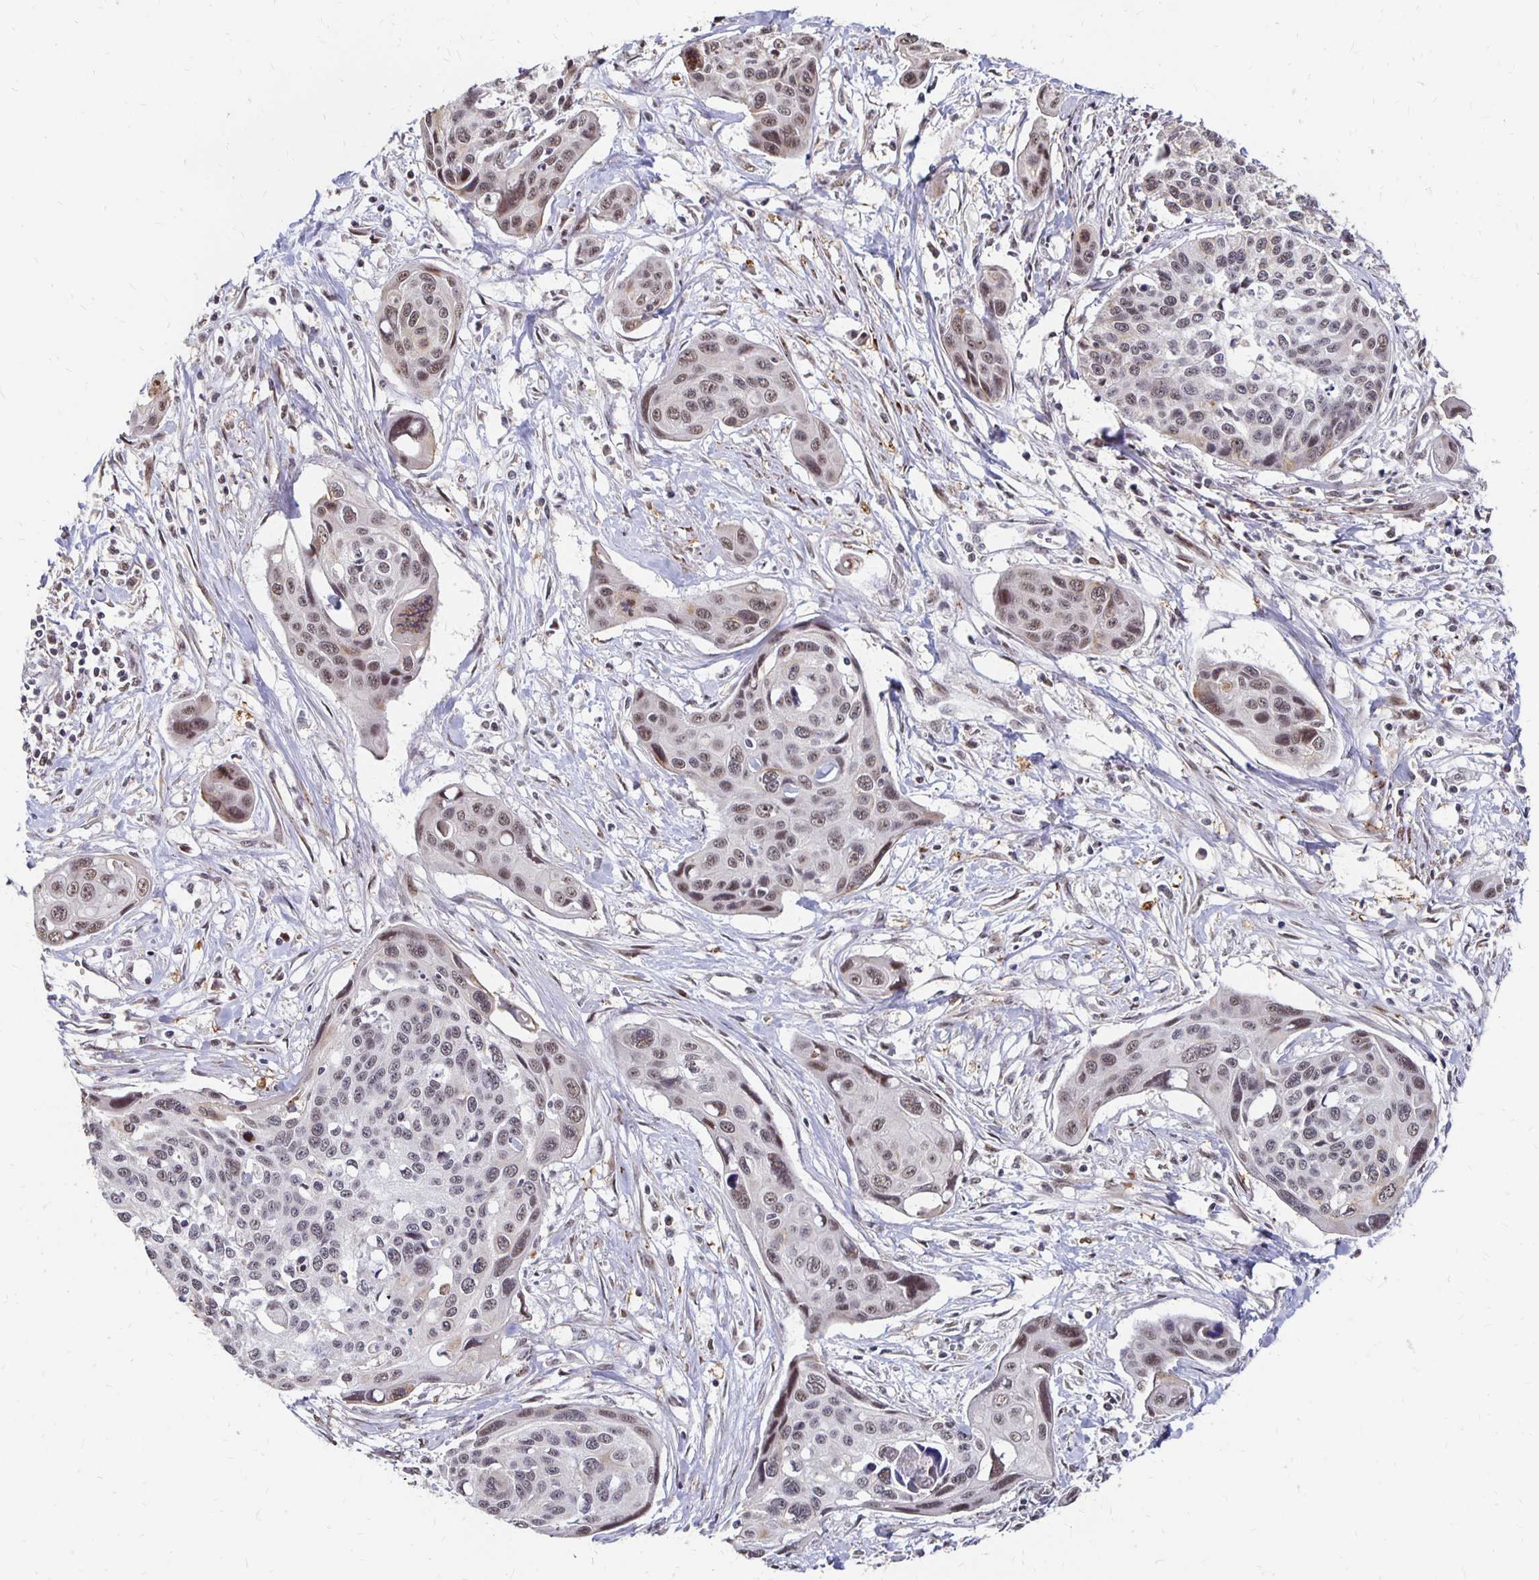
{"staining": {"intensity": "weak", "quantity": ">75%", "location": "nuclear"}, "tissue": "cervical cancer", "cell_type": "Tumor cells", "image_type": "cancer", "snomed": [{"axis": "morphology", "description": "Squamous cell carcinoma, NOS"}, {"axis": "topography", "description": "Cervix"}], "caption": "Protein expression analysis of human cervical cancer reveals weak nuclear positivity in about >75% of tumor cells.", "gene": "CLASRP", "patient": {"sex": "female", "age": 31}}